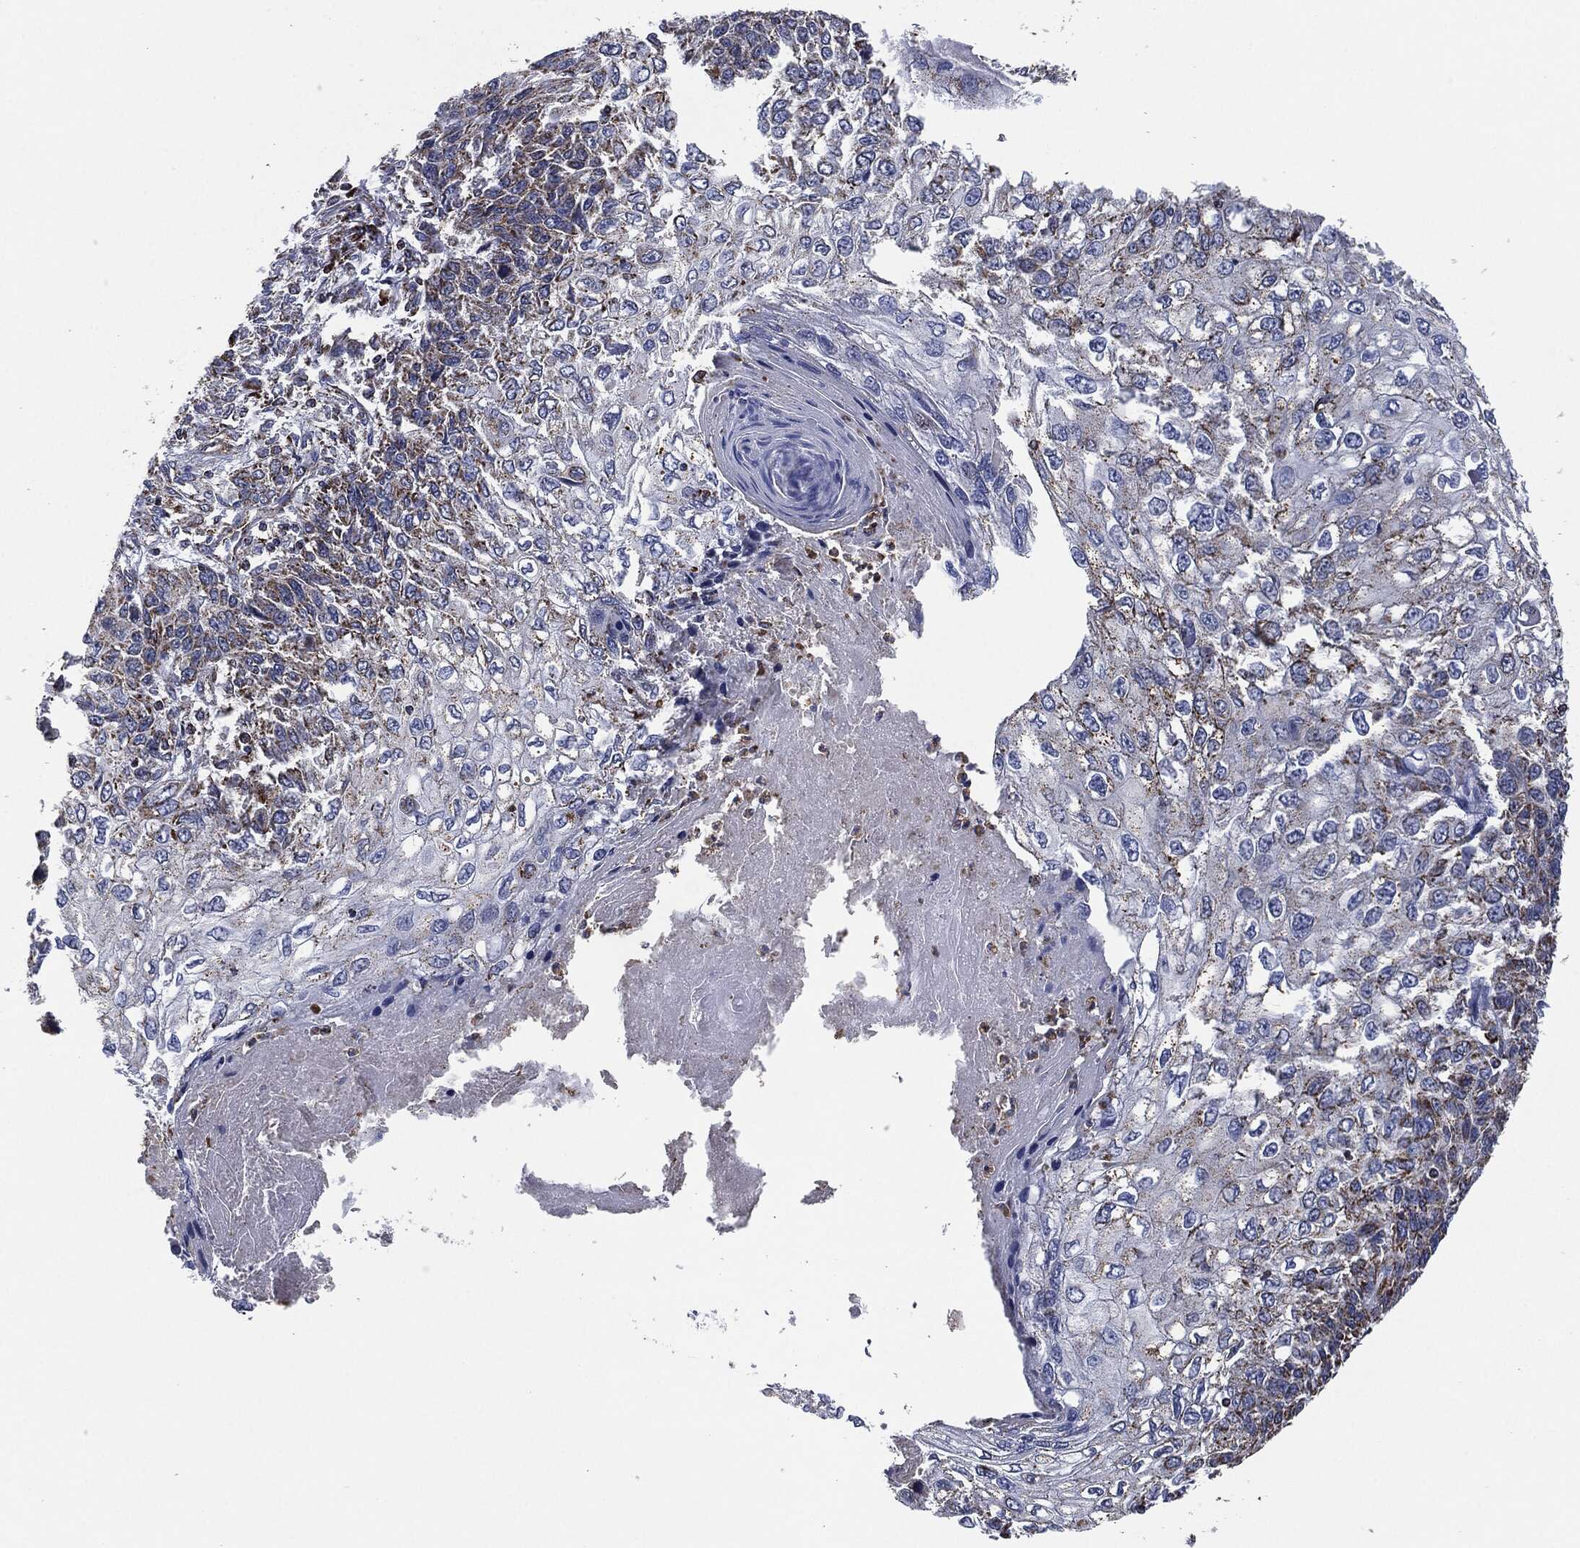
{"staining": {"intensity": "moderate", "quantity": "<25%", "location": "cytoplasmic/membranous"}, "tissue": "skin cancer", "cell_type": "Tumor cells", "image_type": "cancer", "snomed": [{"axis": "morphology", "description": "Squamous cell carcinoma, NOS"}, {"axis": "topography", "description": "Skin"}], "caption": "Protein analysis of squamous cell carcinoma (skin) tissue demonstrates moderate cytoplasmic/membranous staining in about <25% of tumor cells.", "gene": "NDUFV2", "patient": {"sex": "male", "age": 92}}